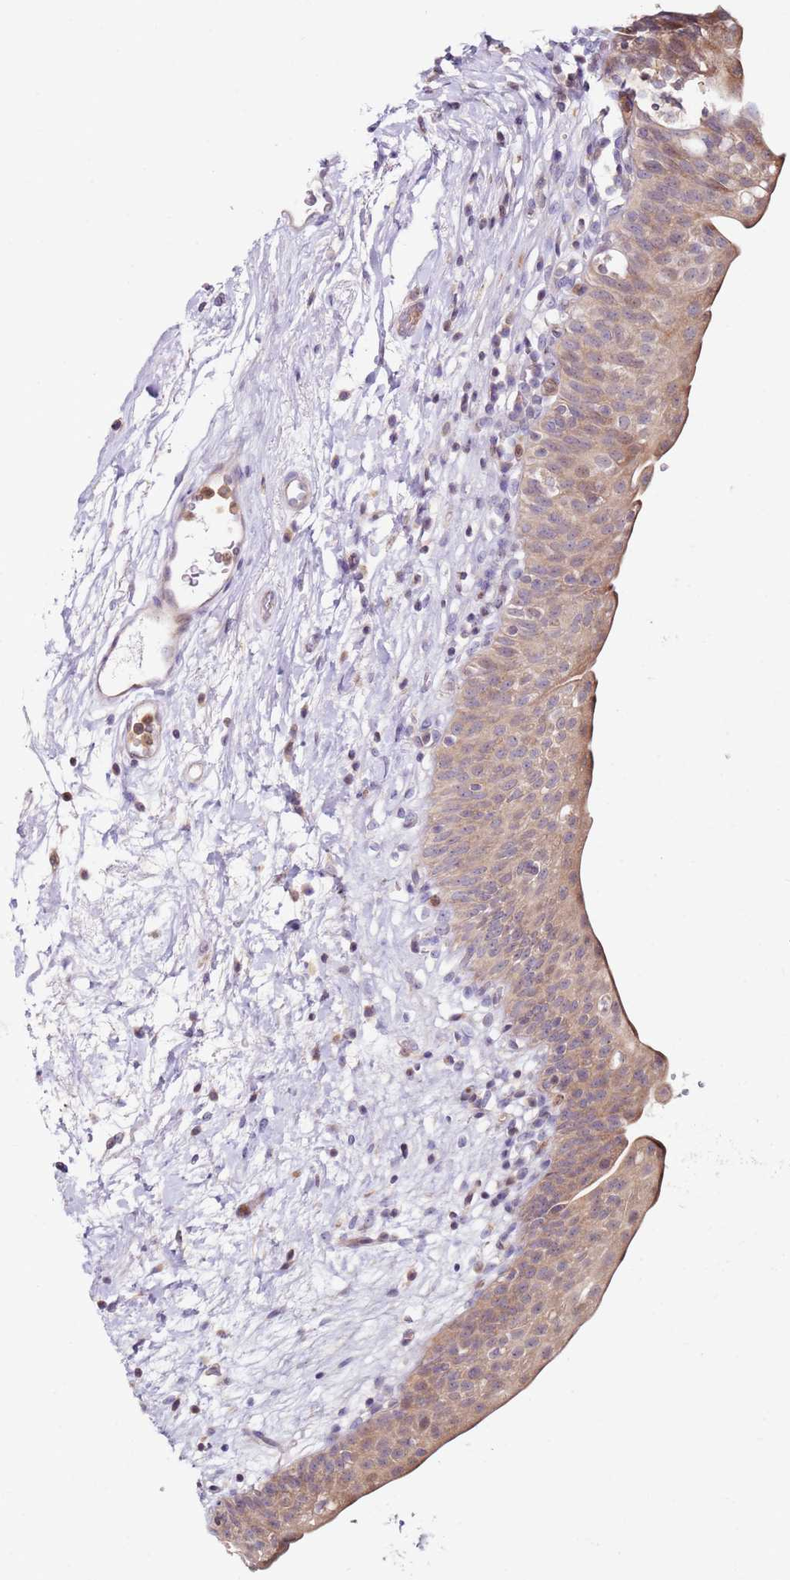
{"staining": {"intensity": "weak", "quantity": ">75%", "location": "cytoplasmic/membranous"}, "tissue": "urinary bladder", "cell_type": "Urothelial cells", "image_type": "normal", "snomed": [{"axis": "morphology", "description": "Normal tissue, NOS"}, {"axis": "topography", "description": "Urinary bladder"}], "caption": "Human urinary bladder stained for a protein (brown) reveals weak cytoplasmic/membranous positive staining in approximately >75% of urothelial cells.", "gene": "CNOT9", "patient": {"sex": "male", "age": 83}}